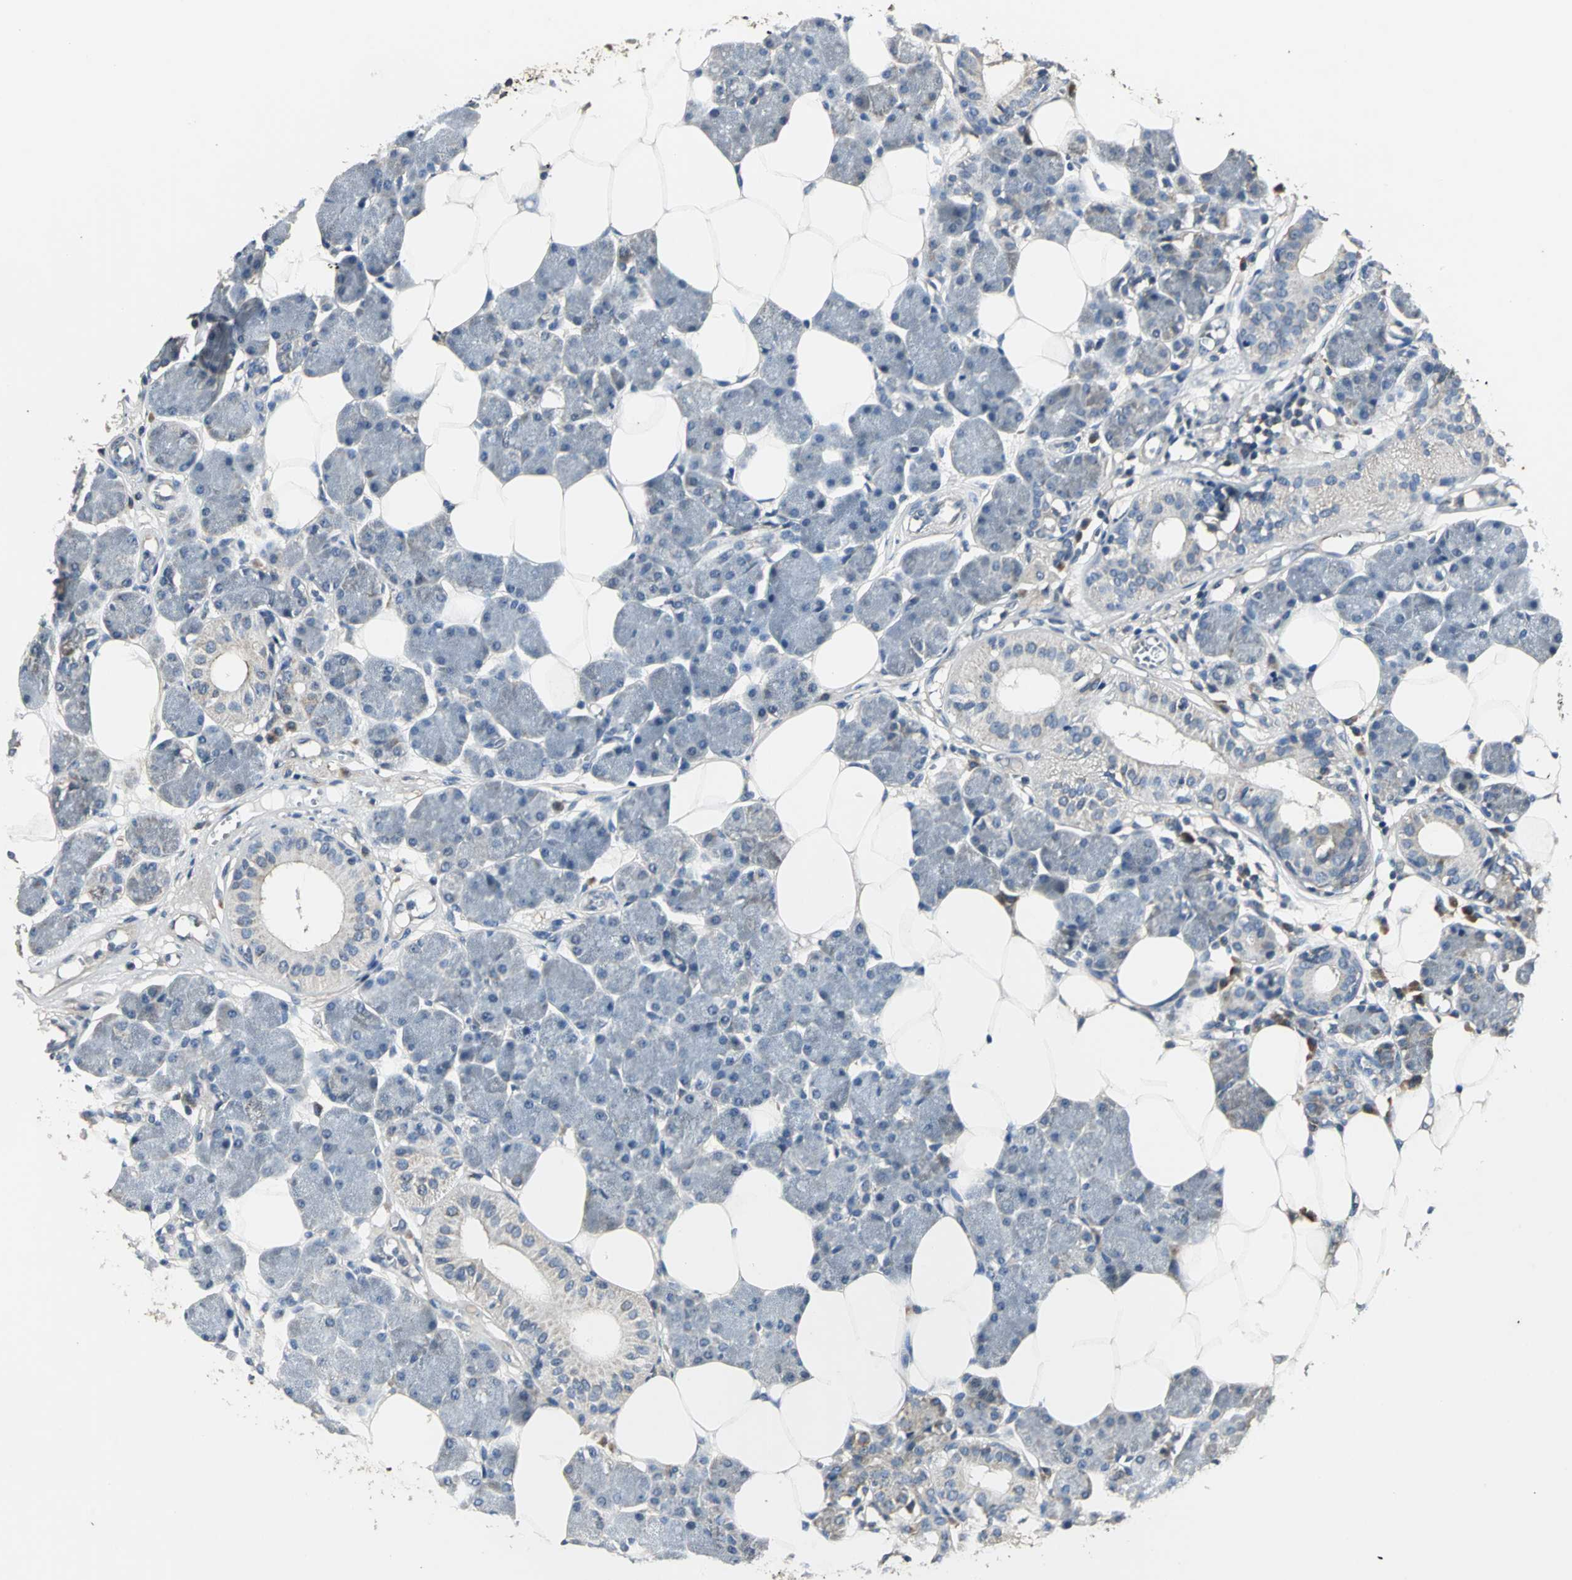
{"staining": {"intensity": "moderate", "quantity": "25%-75%", "location": "cytoplasmic/membranous"}, "tissue": "salivary gland", "cell_type": "Glandular cells", "image_type": "normal", "snomed": [{"axis": "morphology", "description": "Normal tissue, NOS"}, {"axis": "morphology", "description": "Adenoma, NOS"}, {"axis": "topography", "description": "Salivary gland"}], "caption": "About 25%-75% of glandular cells in benign human salivary gland reveal moderate cytoplasmic/membranous protein staining as visualized by brown immunohistochemical staining.", "gene": "IRF3", "patient": {"sex": "female", "age": 32}}